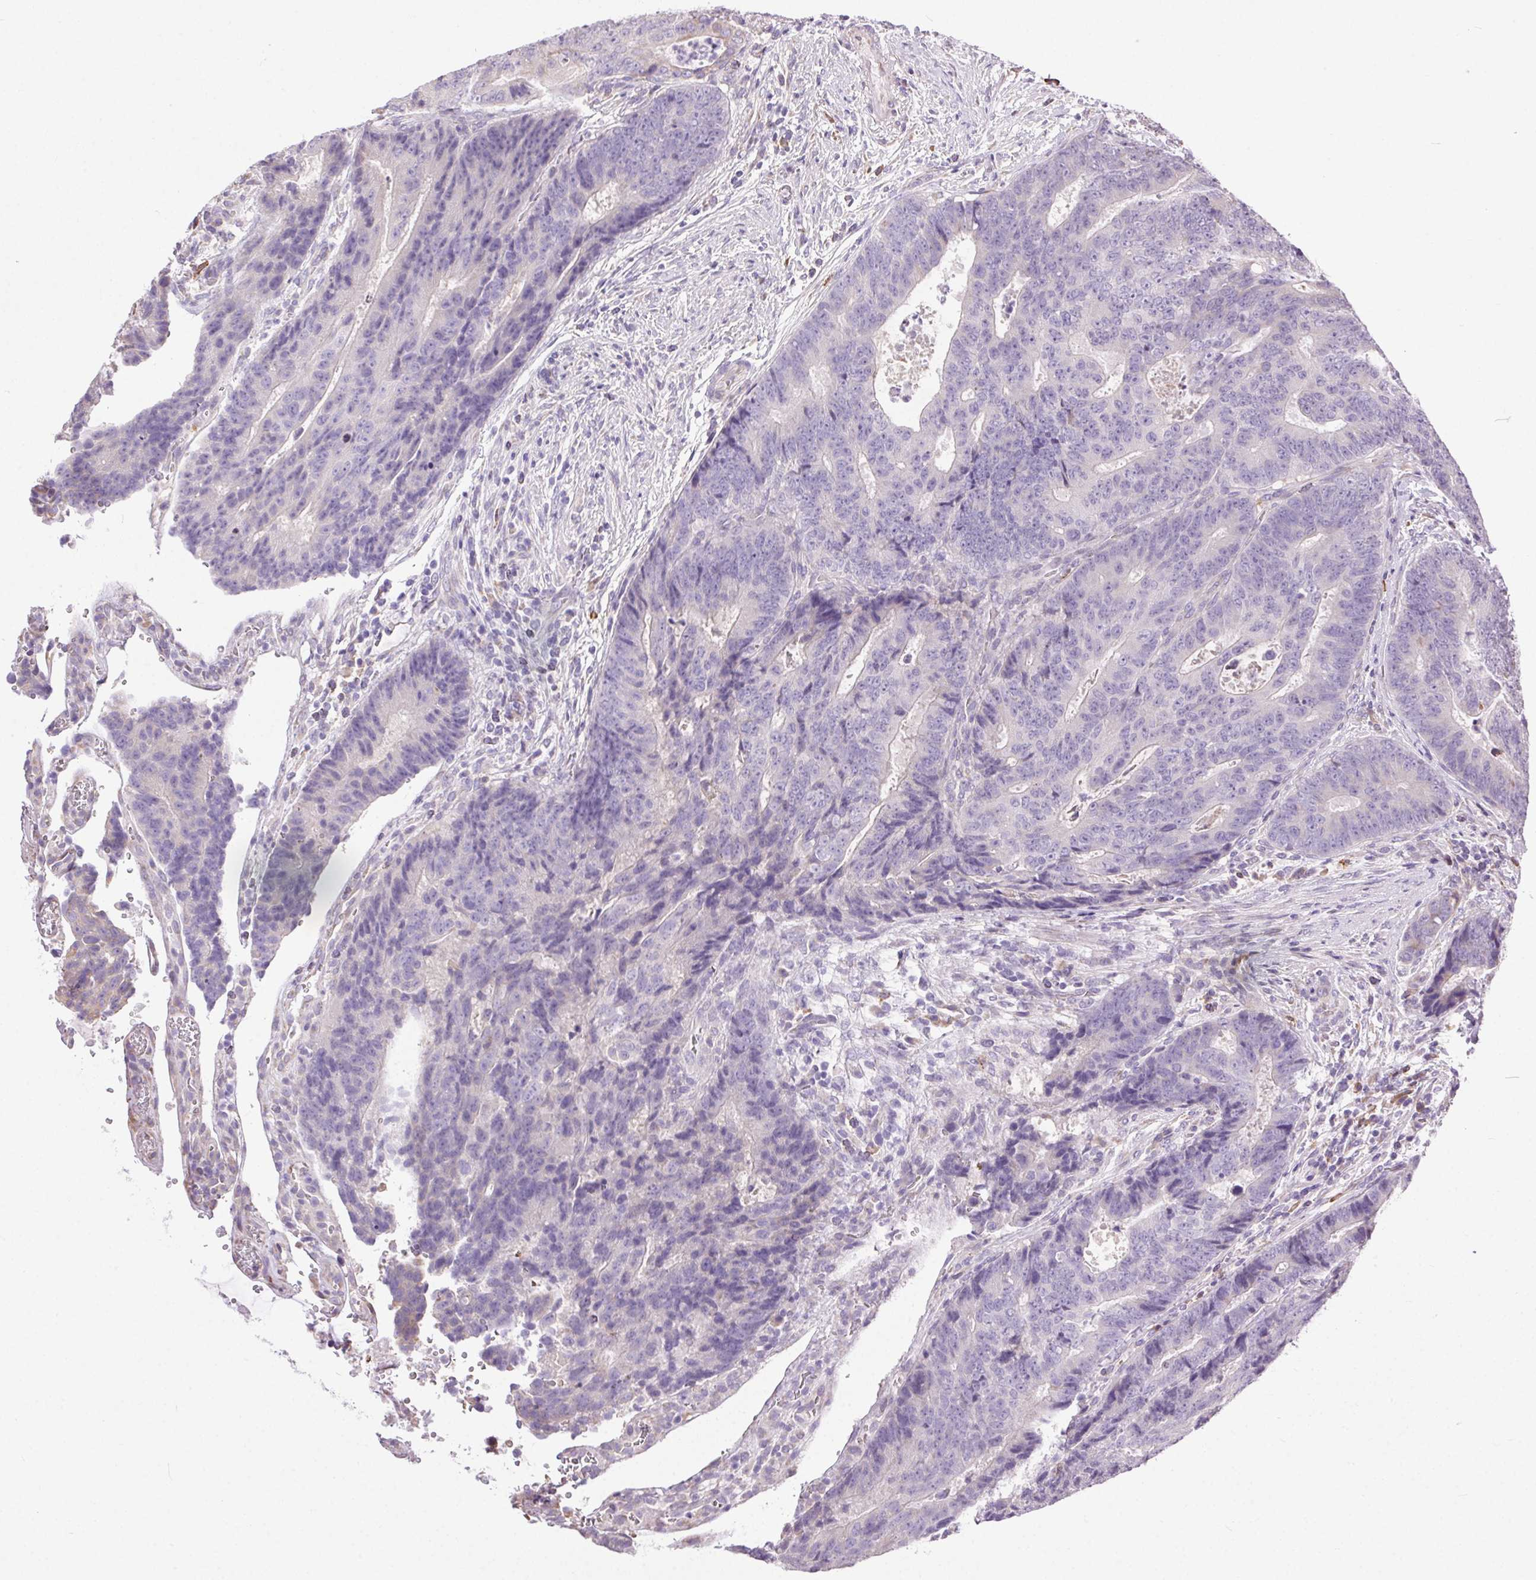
{"staining": {"intensity": "negative", "quantity": "none", "location": "none"}, "tissue": "colorectal cancer", "cell_type": "Tumor cells", "image_type": "cancer", "snomed": [{"axis": "morphology", "description": "Adenocarcinoma, NOS"}, {"axis": "topography", "description": "Colon"}], "caption": "Human colorectal cancer (adenocarcinoma) stained for a protein using immunohistochemistry (IHC) exhibits no staining in tumor cells.", "gene": "SNX31", "patient": {"sex": "female", "age": 48}}